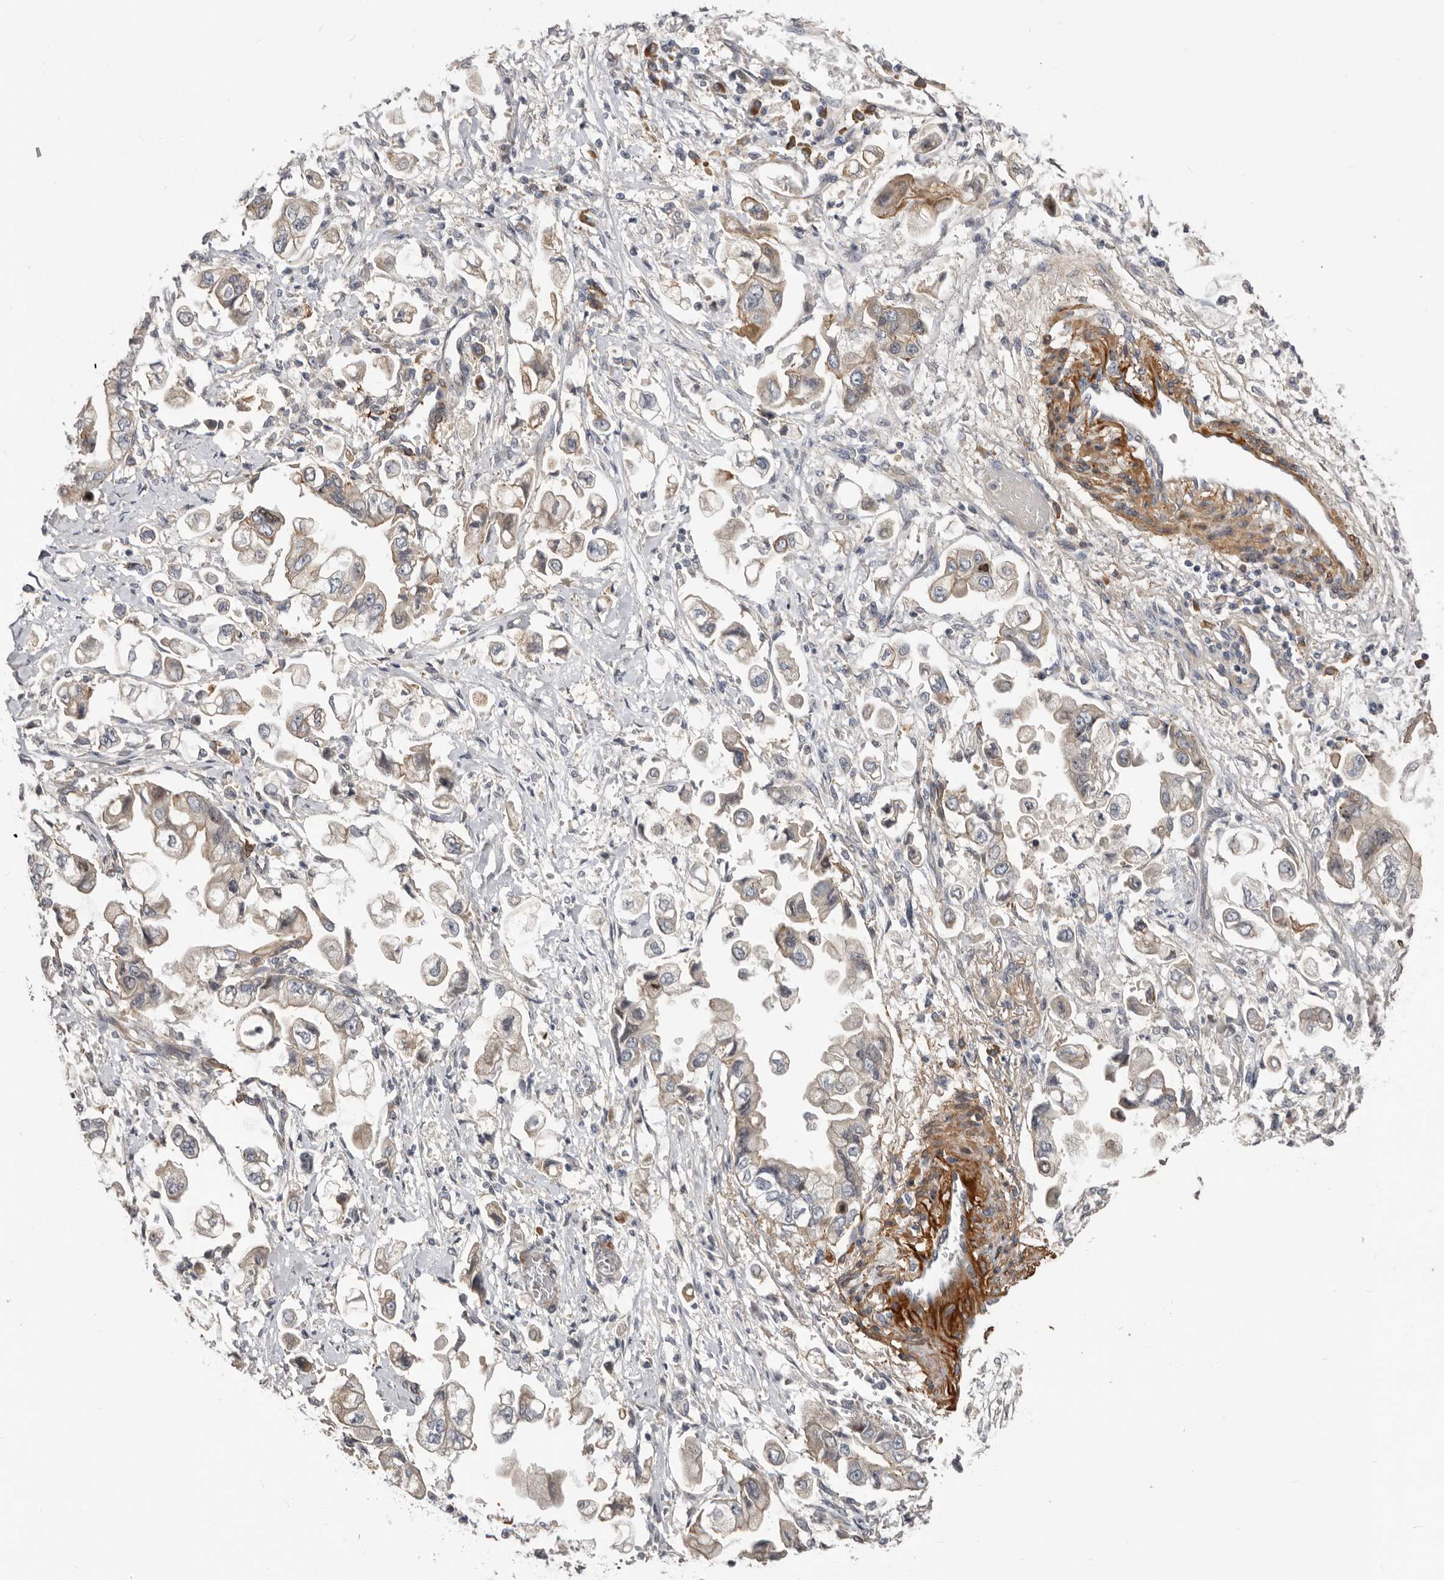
{"staining": {"intensity": "weak", "quantity": "<25%", "location": "cytoplasmic/membranous"}, "tissue": "stomach cancer", "cell_type": "Tumor cells", "image_type": "cancer", "snomed": [{"axis": "morphology", "description": "Adenocarcinoma, NOS"}, {"axis": "topography", "description": "Stomach"}], "caption": "This is an immunohistochemistry (IHC) micrograph of human adenocarcinoma (stomach). There is no positivity in tumor cells.", "gene": "CDCA8", "patient": {"sex": "male", "age": 62}}